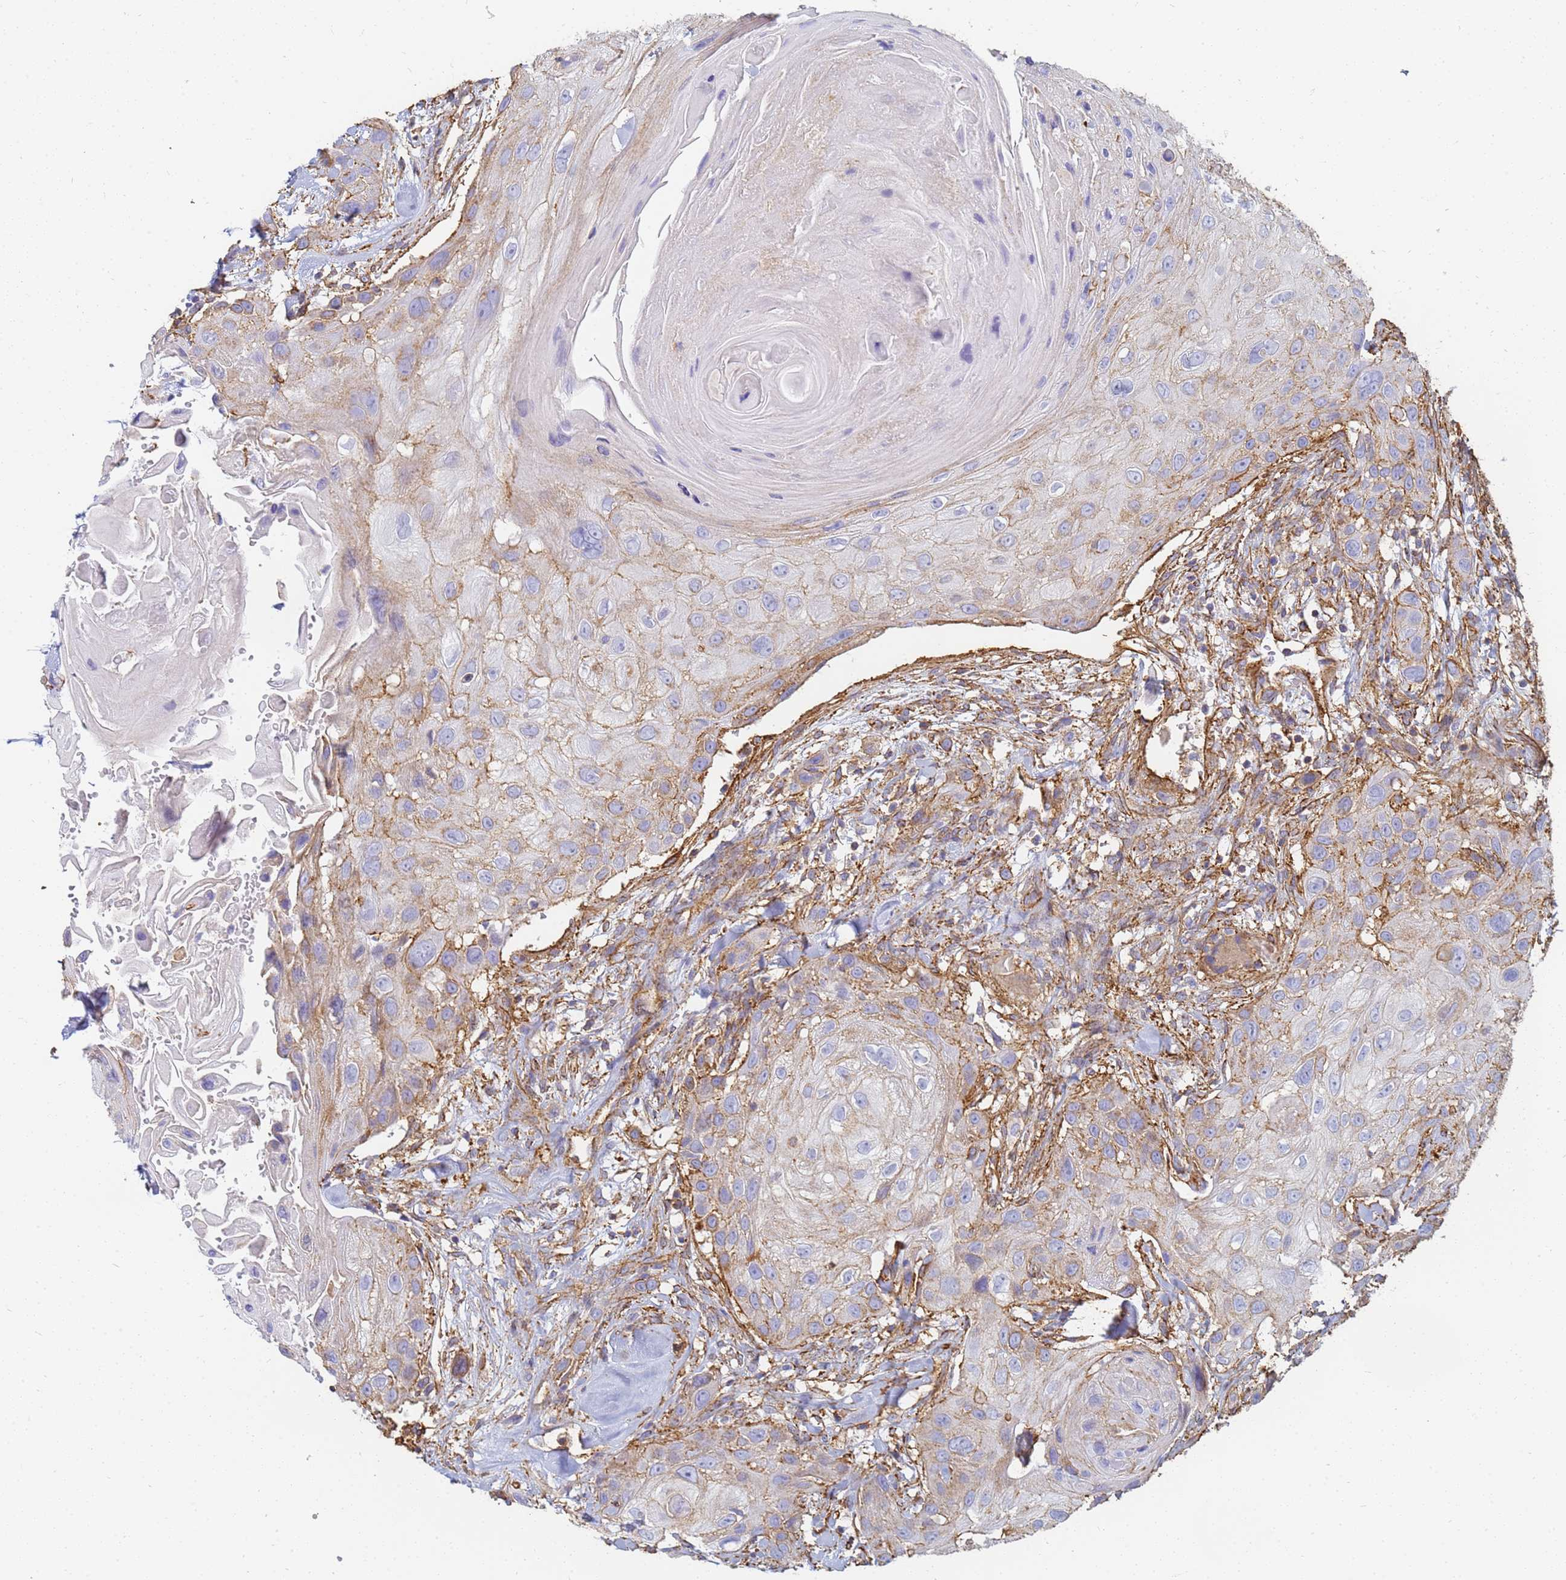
{"staining": {"intensity": "moderate", "quantity": "25%-75%", "location": "cytoplasmic/membranous"}, "tissue": "head and neck cancer", "cell_type": "Tumor cells", "image_type": "cancer", "snomed": [{"axis": "morphology", "description": "Squamous cell carcinoma, NOS"}, {"axis": "topography", "description": "Head-Neck"}], "caption": "Human squamous cell carcinoma (head and neck) stained with a brown dye reveals moderate cytoplasmic/membranous positive staining in approximately 25%-75% of tumor cells.", "gene": "TPM1", "patient": {"sex": "male", "age": 81}}